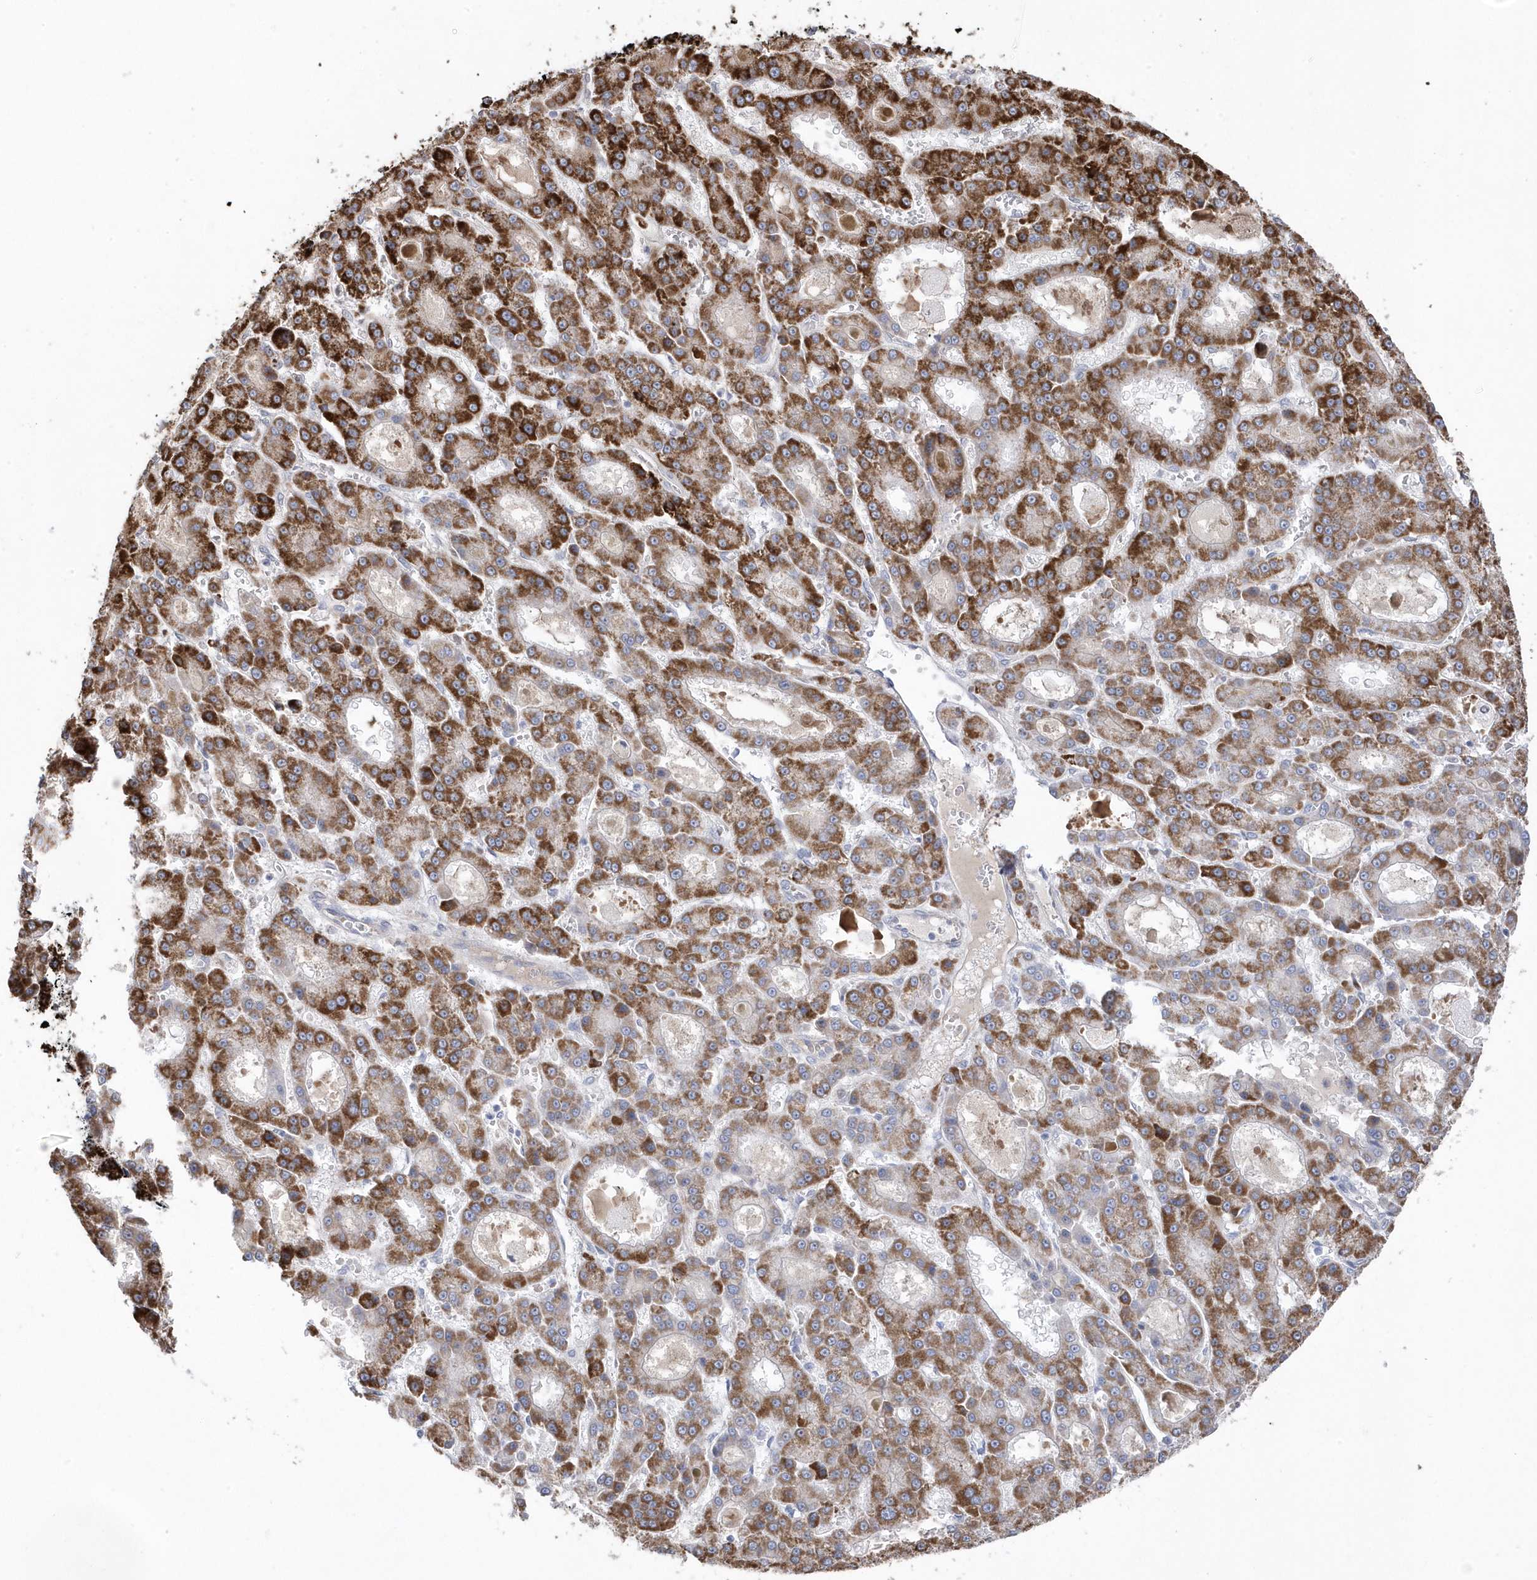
{"staining": {"intensity": "strong", "quantity": ">75%", "location": "cytoplasmic/membranous"}, "tissue": "liver cancer", "cell_type": "Tumor cells", "image_type": "cancer", "snomed": [{"axis": "morphology", "description": "Carcinoma, Hepatocellular, NOS"}, {"axis": "topography", "description": "Liver"}], "caption": "Liver cancer (hepatocellular carcinoma) tissue exhibits strong cytoplasmic/membranous positivity in about >75% of tumor cells The staining was performed using DAB (3,3'-diaminobenzidine) to visualize the protein expression in brown, while the nuclei were stained in blue with hematoxylin (Magnification: 20x).", "gene": "GTPBP6", "patient": {"sex": "male", "age": 70}}